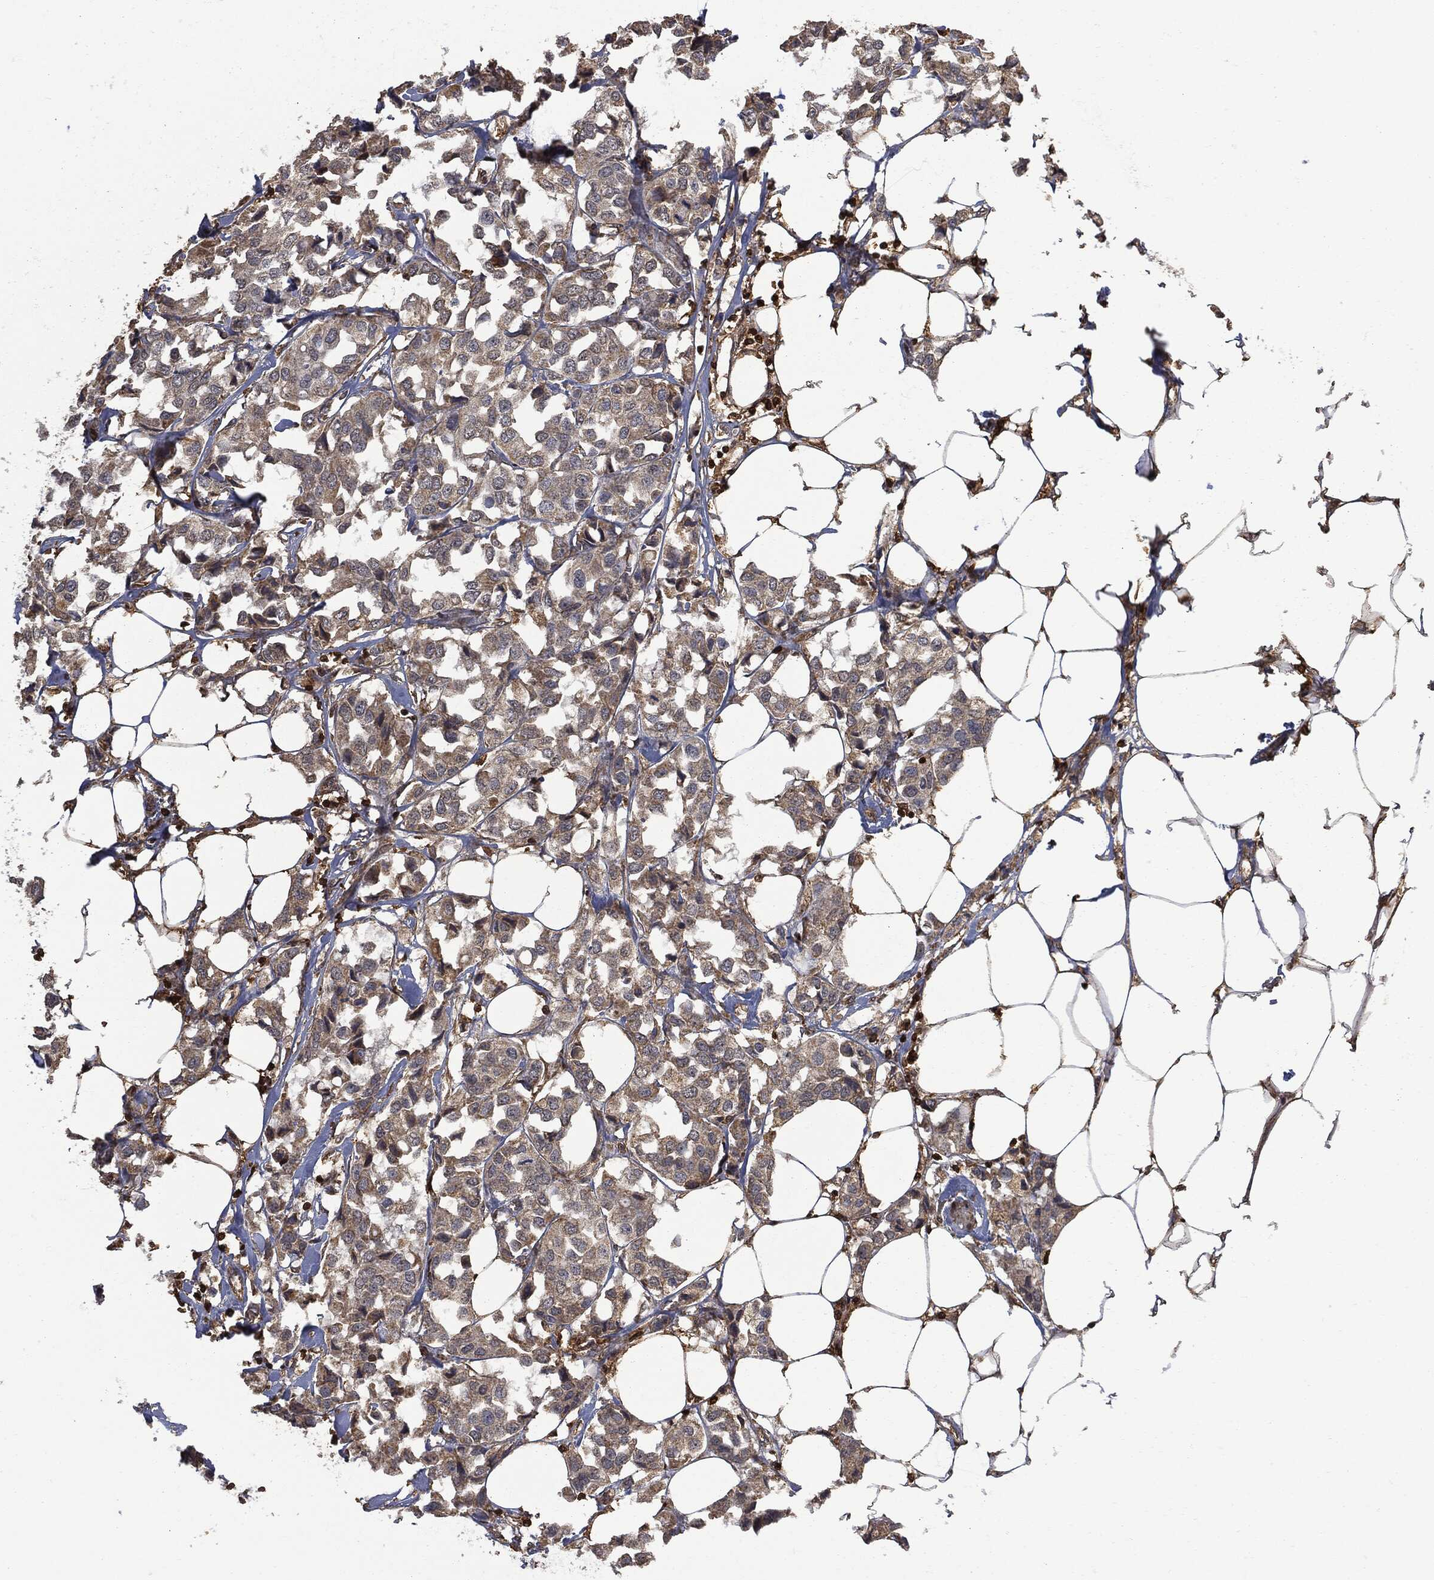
{"staining": {"intensity": "moderate", "quantity": "<25%", "location": "cytoplasmic/membranous"}, "tissue": "breast cancer", "cell_type": "Tumor cells", "image_type": "cancer", "snomed": [{"axis": "morphology", "description": "Duct carcinoma"}, {"axis": "topography", "description": "Breast"}], "caption": "Immunohistochemical staining of human breast cancer (infiltrating ductal carcinoma) exhibits low levels of moderate cytoplasmic/membranous expression in approximately <25% of tumor cells.", "gene": "PSMB10", "patient": {"sex": "female", "age": 80}}